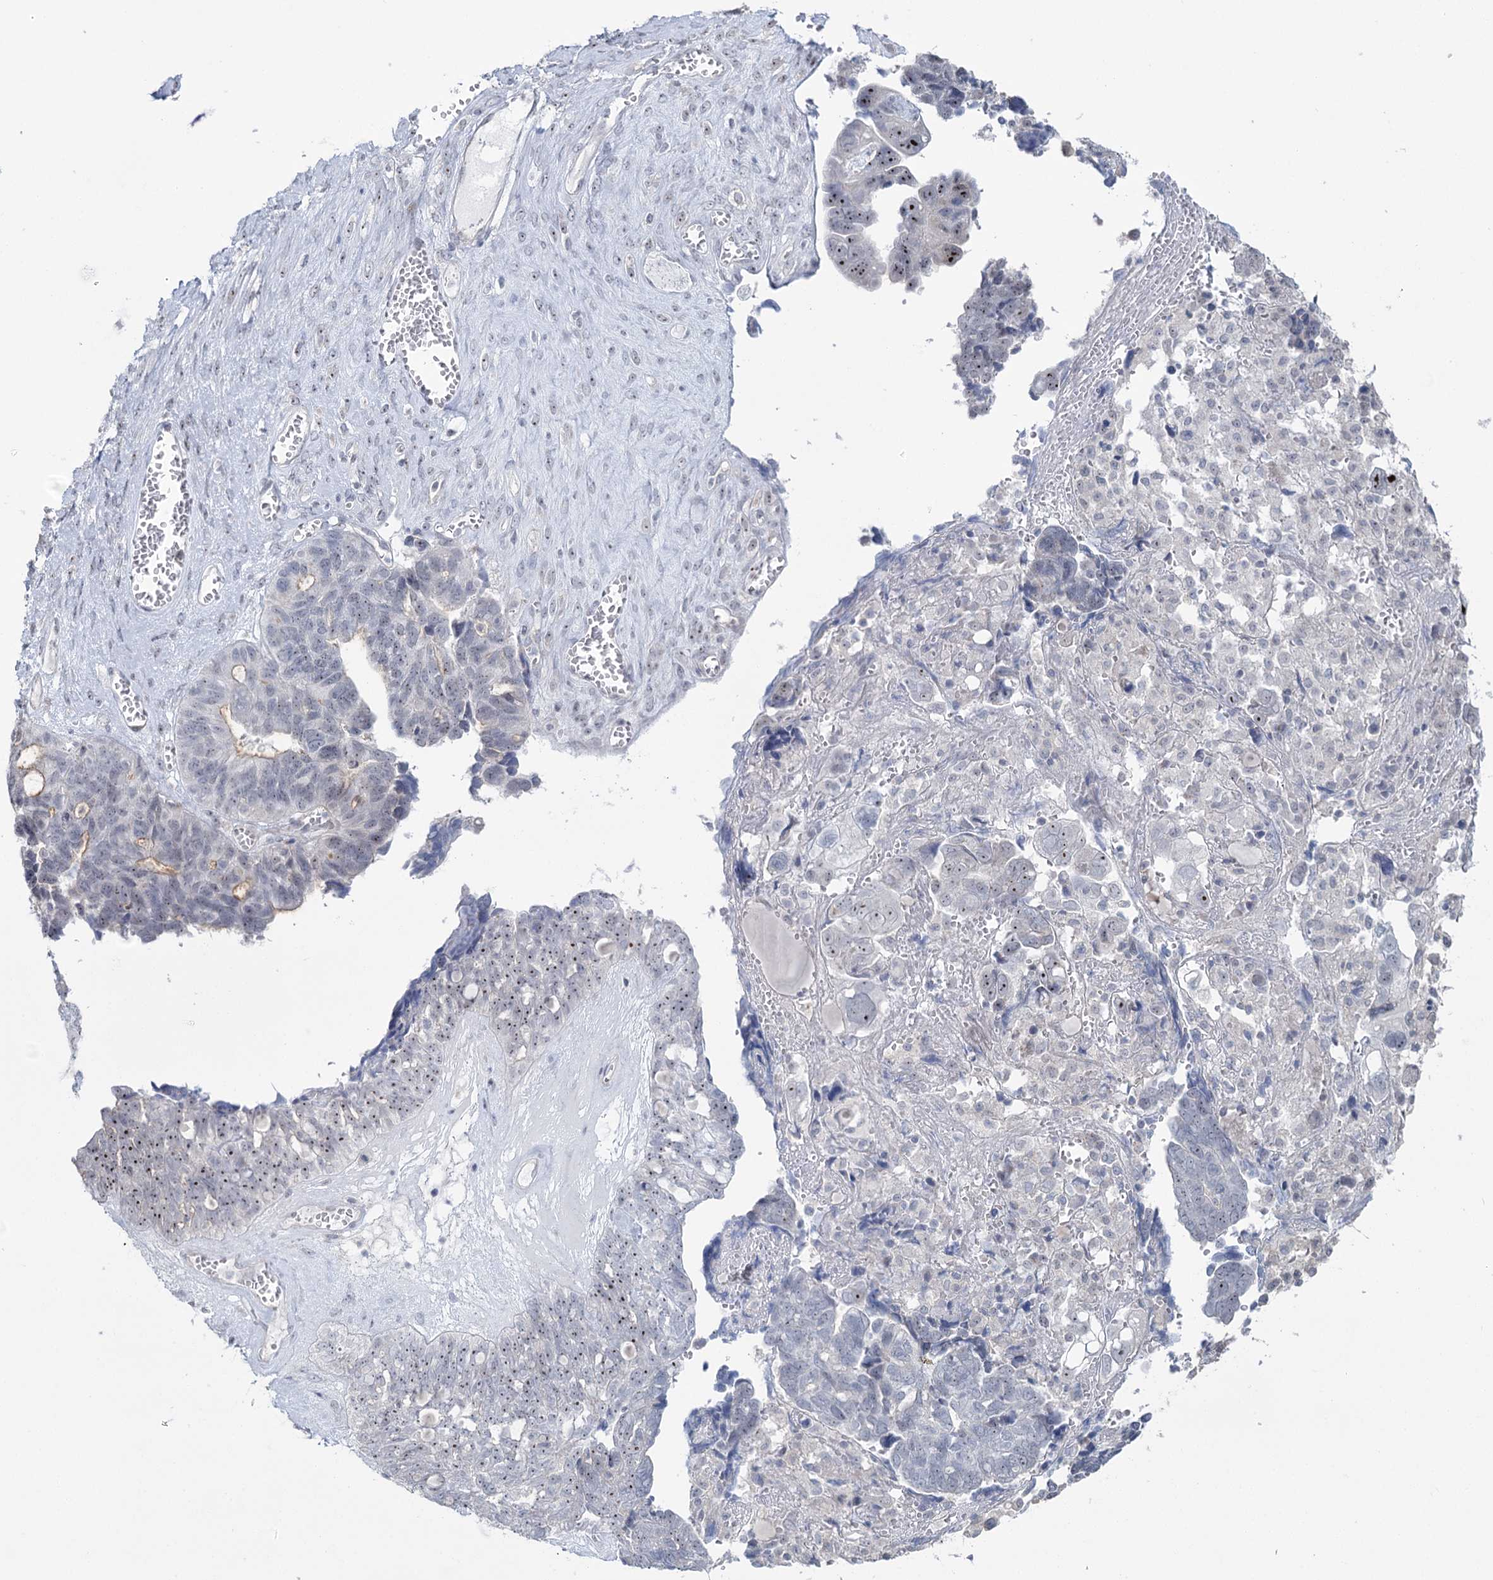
{"staining": {"intensity": "moderate", "quantity": ">75%", "location": "nuclear"}, "tissue": "ovarian cancer", "cell_type": "Tumor cells", "image_type": "cancer", "snomed": [{"axis": "morphology", "description": "Cystadenocarcinoma, serous, NOS"}, {"axis": "topography", "description": "Ovary"}], "caption": "Ovarian cancer (serous cystadenocarcinoma) was stained to show a protein in brown. There is medium levels of moderate nuclear expression in about >75% of tumor cells. The staining was performed using DAB to visualize the protein expression in brown, while the nuclei were stained in blue with hematoxylin (Magnification: 20x).", "gene": "STEEP1", "patient": {"sex": "female", "age": 79}}